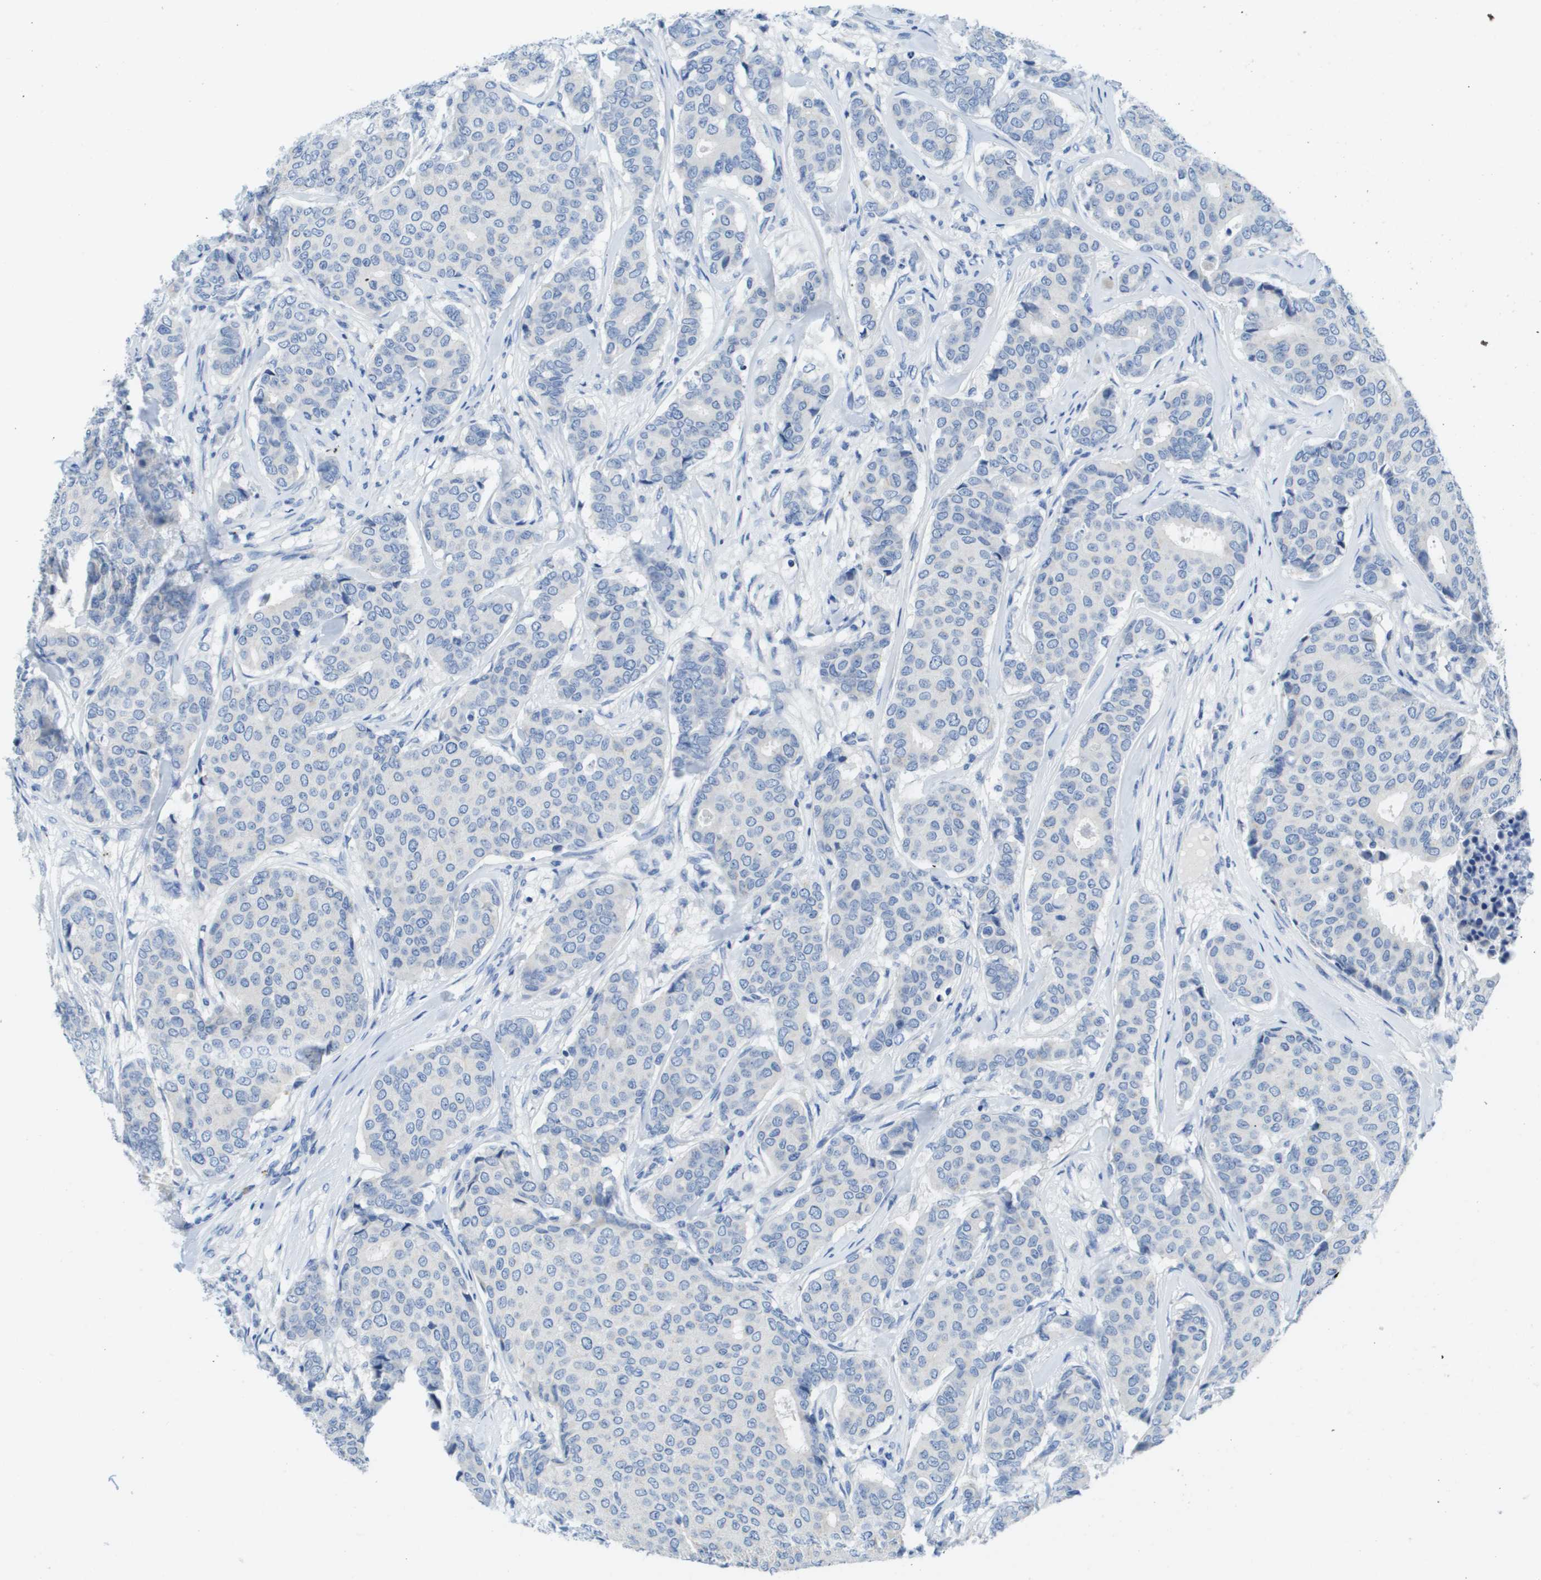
{"staining": {"intensity": "negative", "quantity": "none", "location": "none"}, "tissue": "breast cancer", "cell_type": "Tumor cells", "image_type": "cancer", "snomed": [{"axis": "morphology", "description": "Duct carcinoma"}, {"axis": "topography", "description": "Breast"}], "caption": "Immunohistochemistry image of neoplastic tissue: human invasive ductal carcinoma (breast) stained with DAB reveals no significant protein expression in tumor cells.", "gene": "MS4A1", "patient": {"sex": "female", "age": 75}}